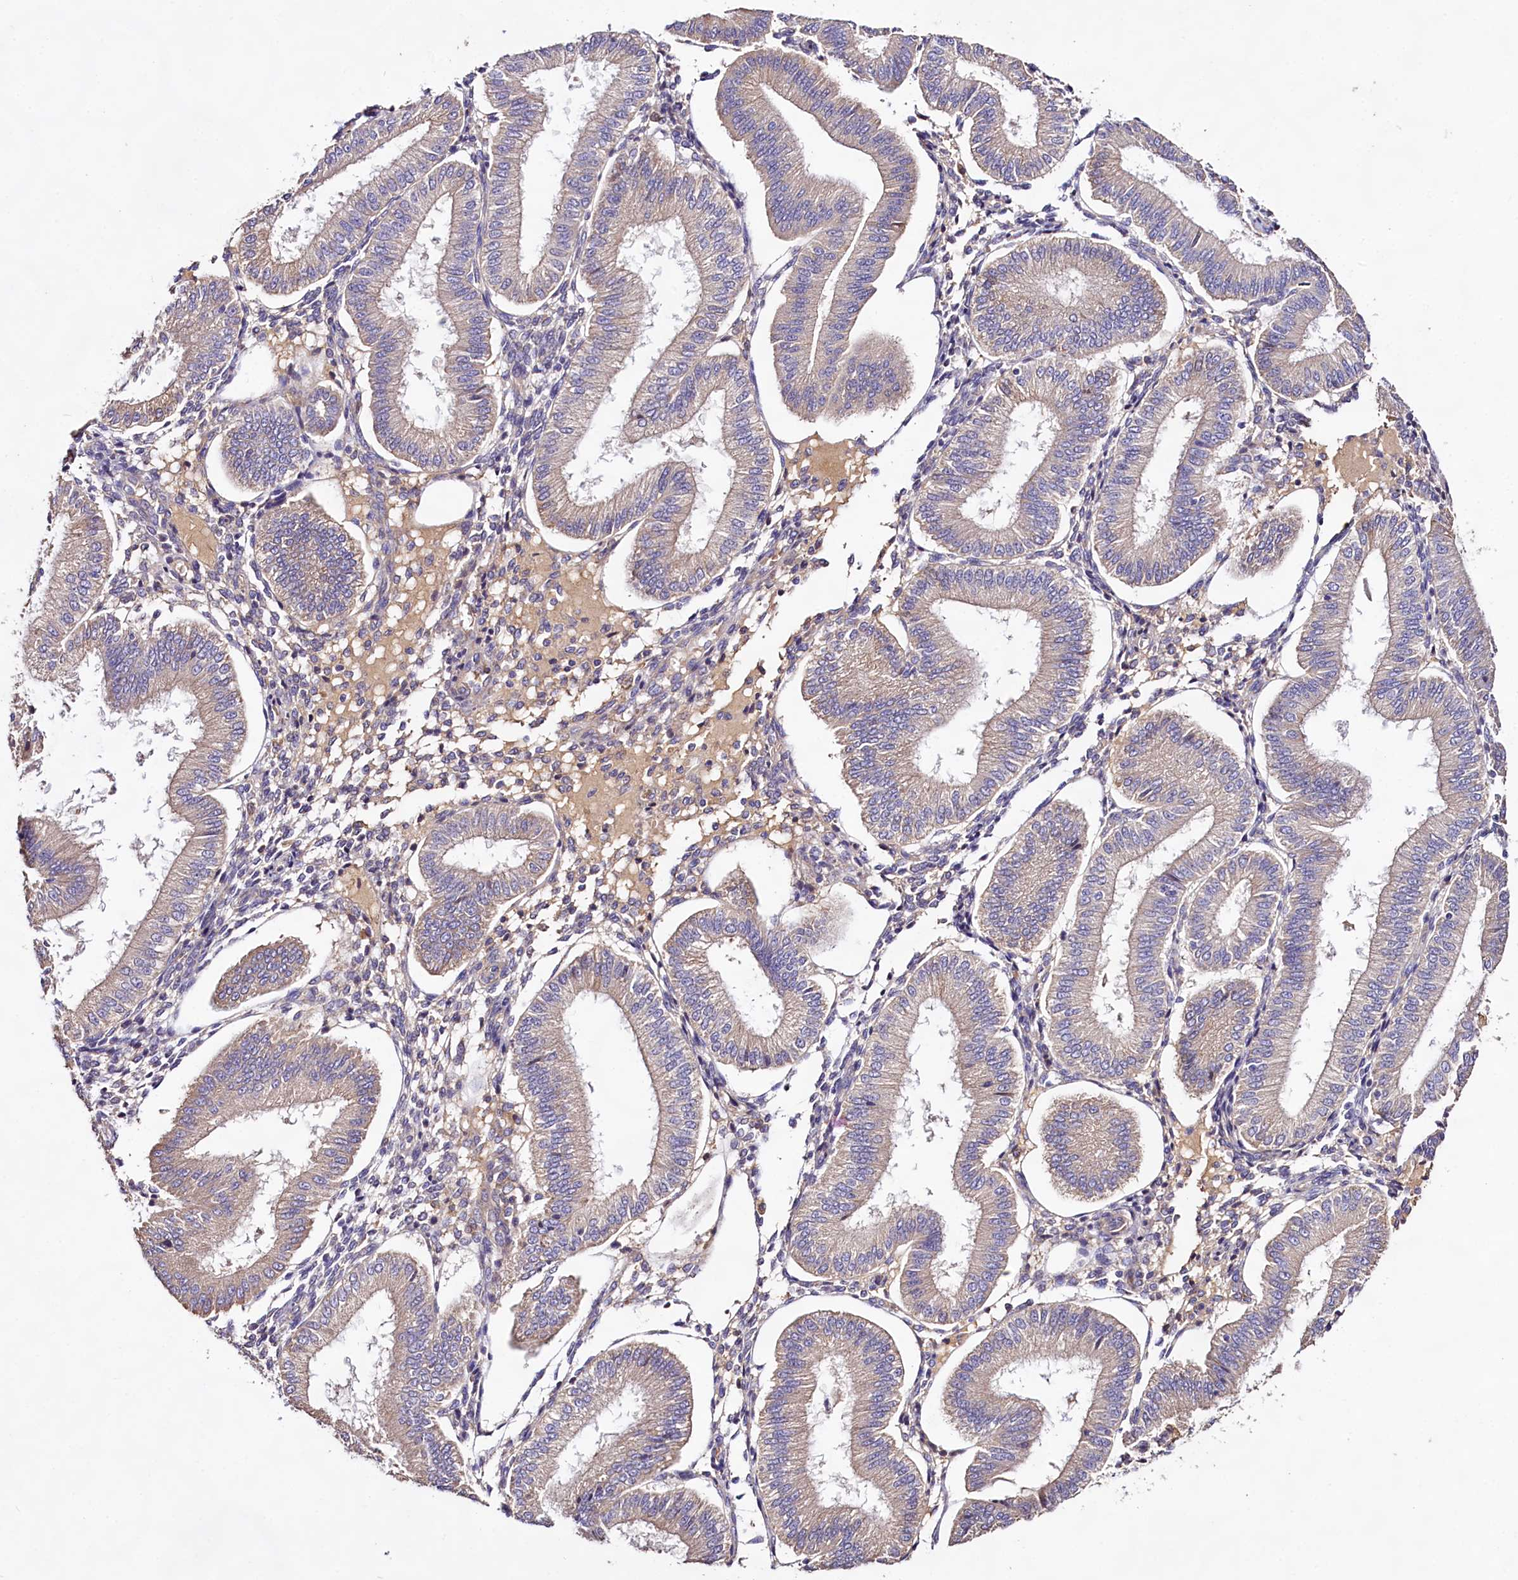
{"staining": {"intensity": "negative", "quantity": "none", "location": "none"}, "tissue": "endometrium", "cell_type": "Cells in endometrial stroma", "image_type": "normal", "snomed": [{"axis": "morphology", "description": "Normal tissue, NOS"}, {"axis": "topography", "description": "Endometrium"}], "caption": "This is a histopathology image of immunohistochemistry staining of unremarkable endometrium, which shows no positivity in cells in endometrial stroma.", "gene": "DMXL2", "patient": {"sex": "female", "age": 39}}